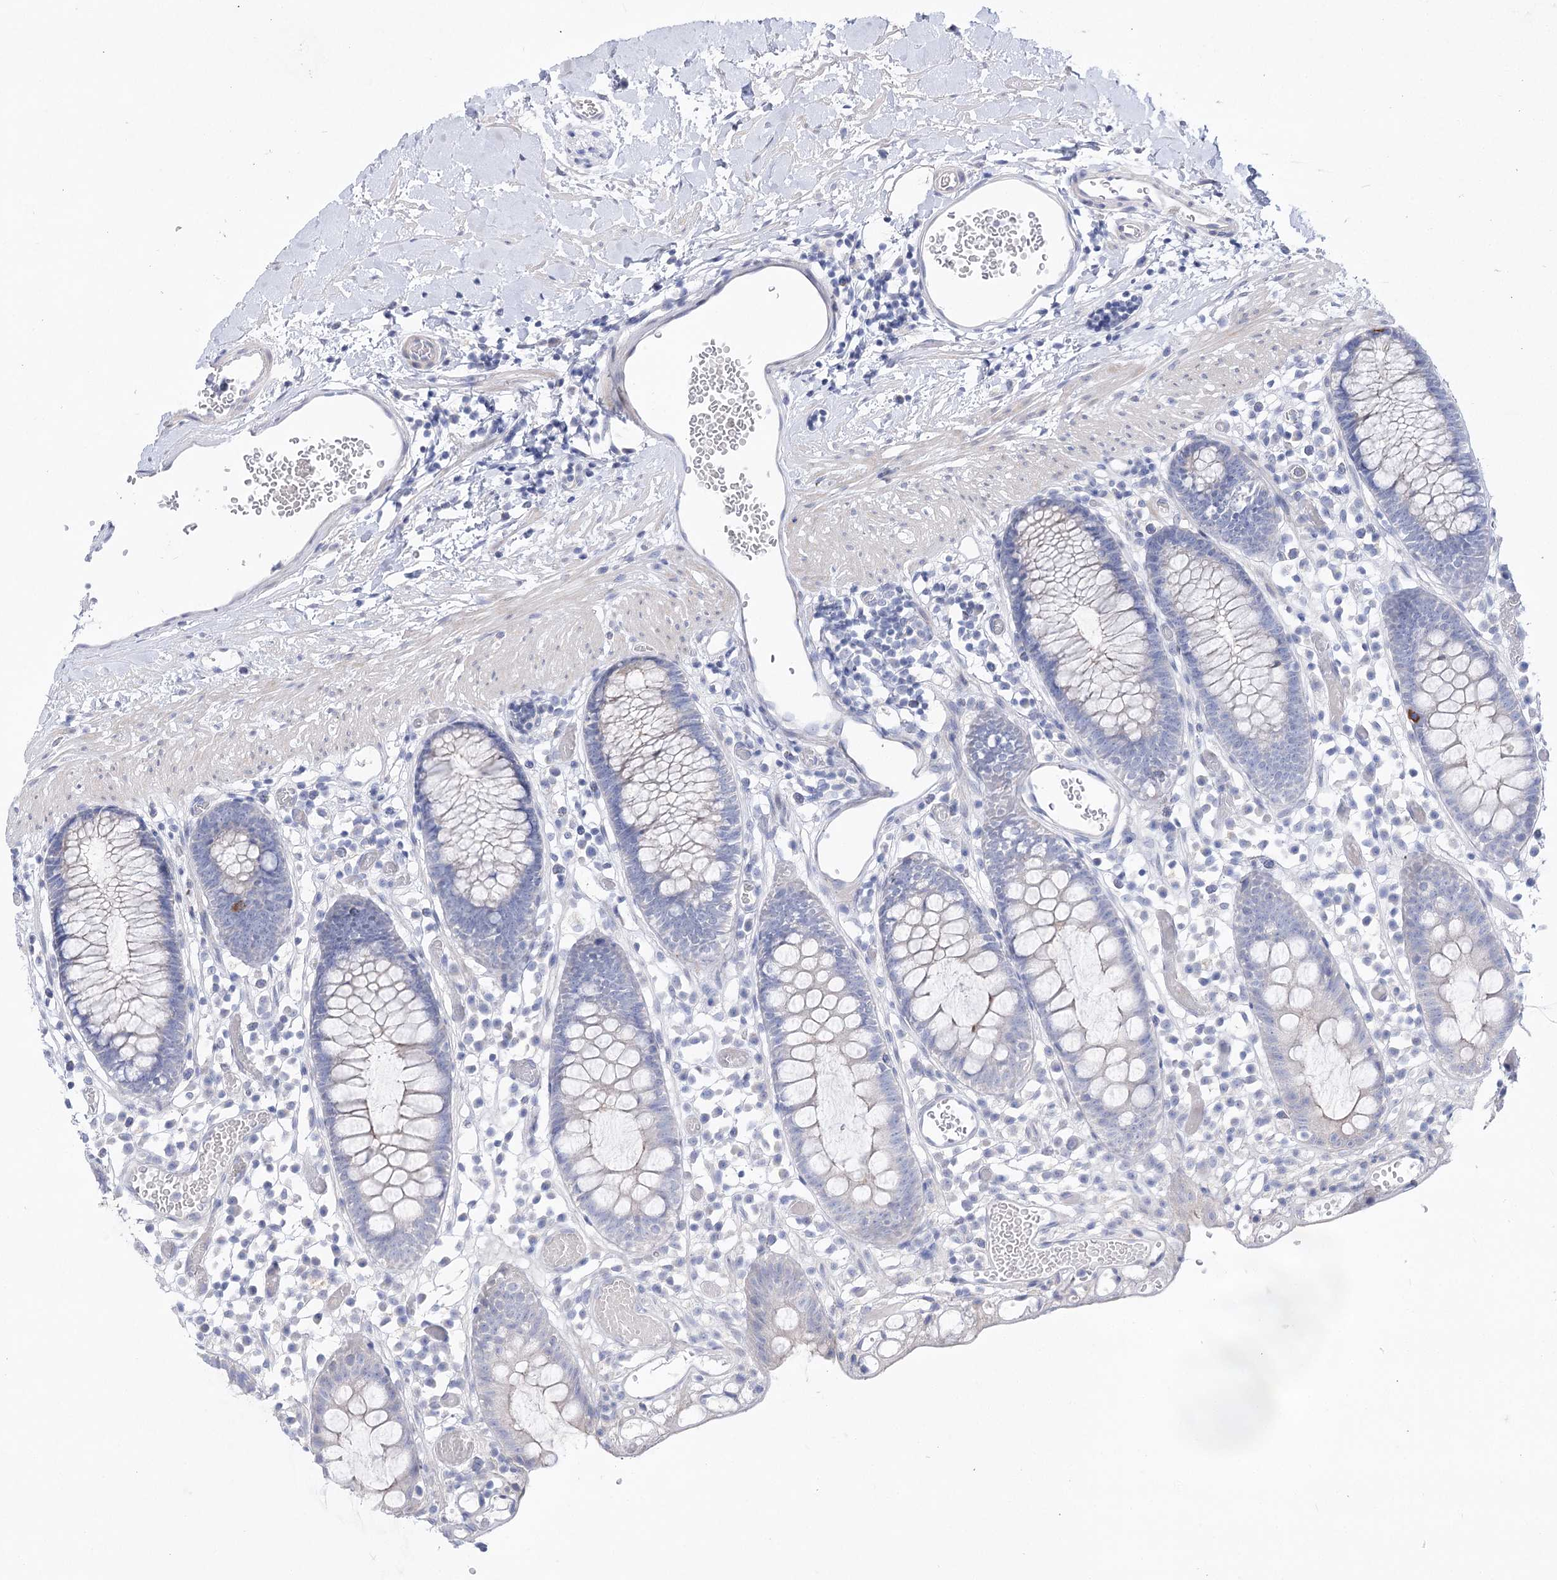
{"staining": {"intensity": "weak", "quantity": "<25%", "location": "cytoplasmic/membranous"}, "tissue": "colon", "cell_type": "Endothelial cells", "image_type": "normal", "snomed": [{"axis": "morphology", "description": "Normal tissue, NOS"}, {"axis": "topography", "description": "Colon"}], "caption": "A high-resolution micrograph shows immunohistochemistry (IHC) staining of unremarkable colon, which reveals no significant expression in endothelial cells.", "gene": "LRRC14B", "patient": {"sex": "male", "age": 14}}